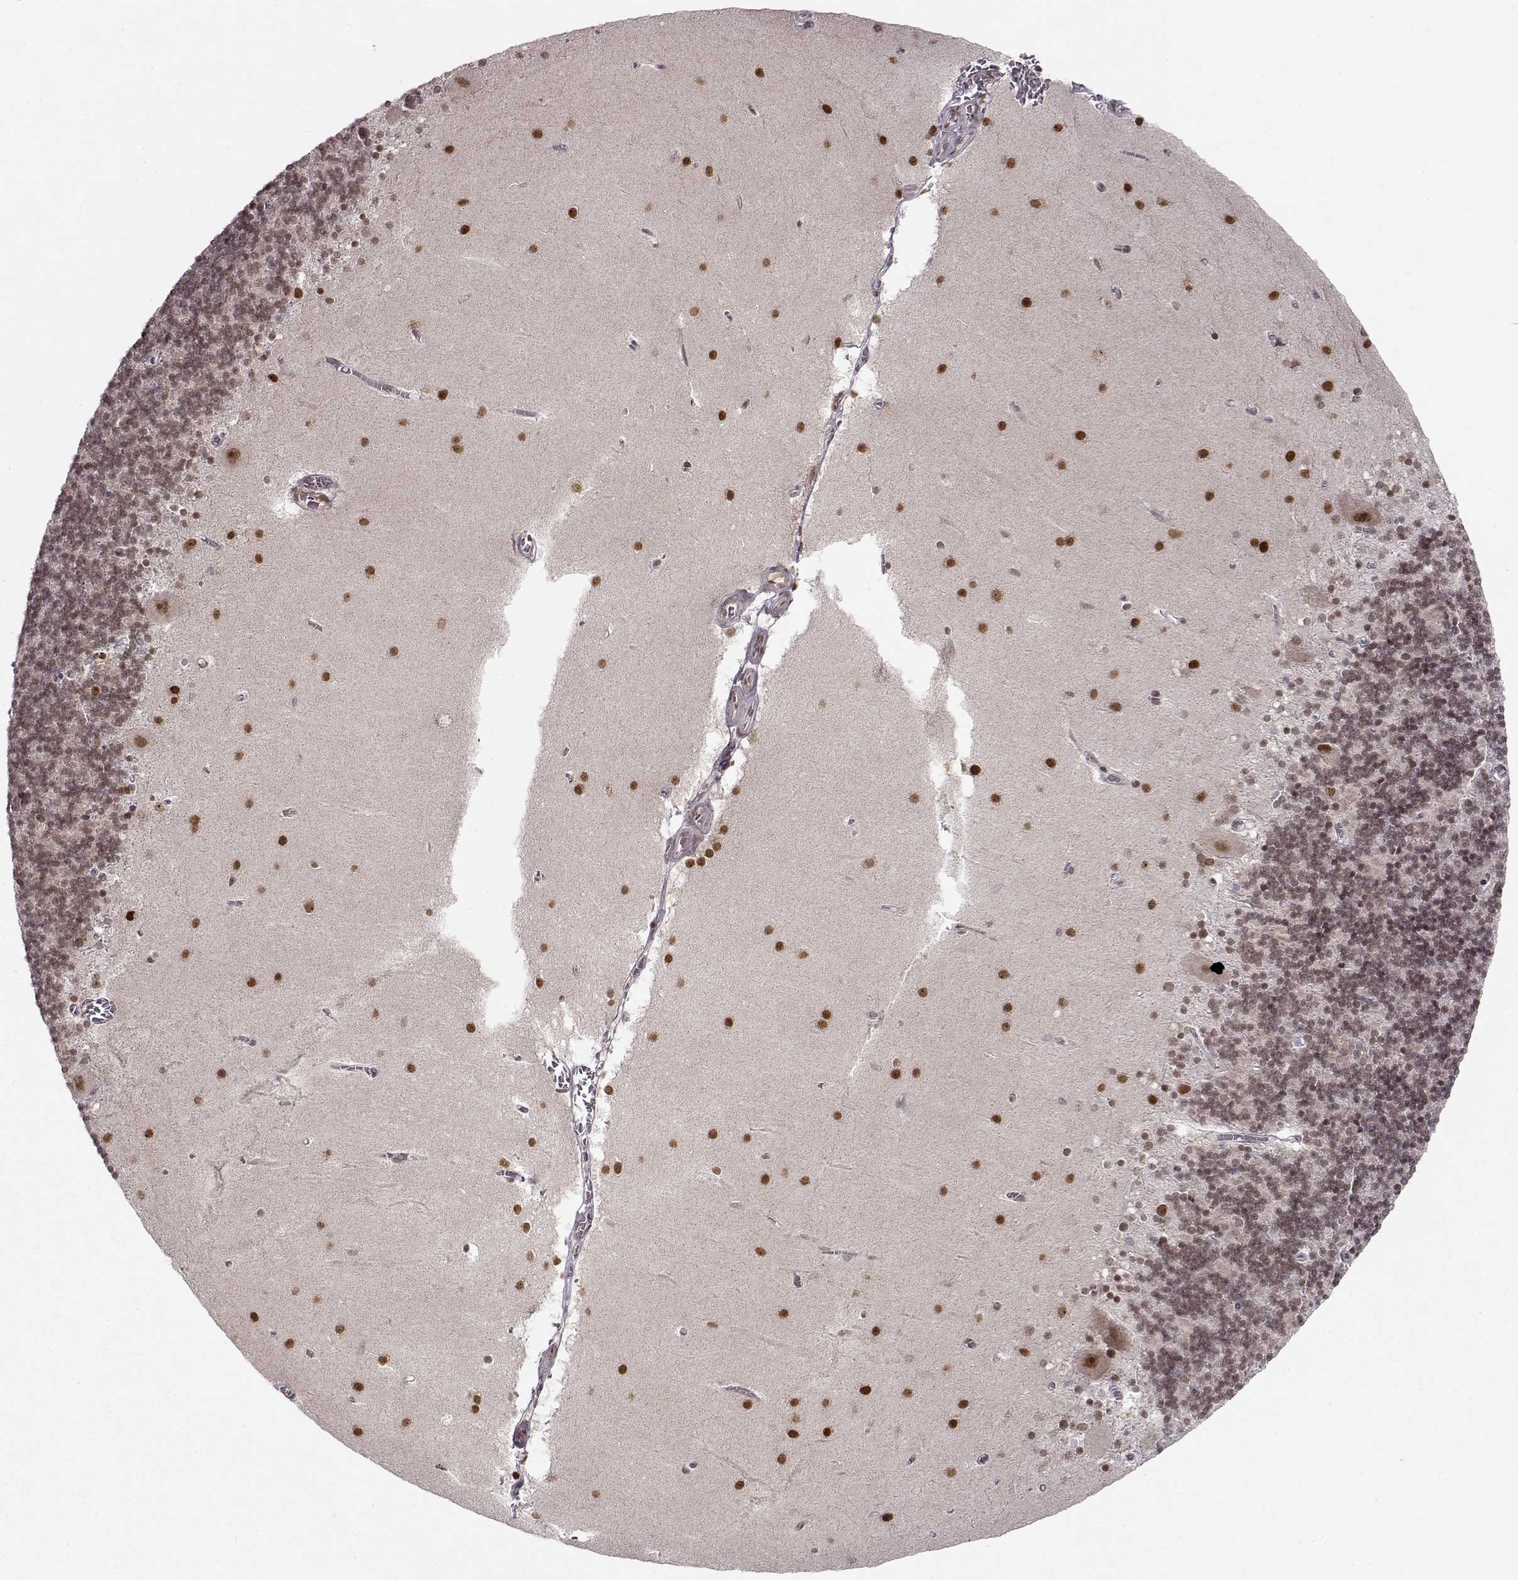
{"staining": {"intensity": "weak", "quantity": "<25%", "location": "nuclear"}, "tissue": "cerebellum", "cell_type": "Cells in granular layer", "image_type": "normal", "snomed": [{"axis": "morphology", "description": "Normal tissue, NOS"}, {"axis": "topography", "description": "Cerebellum"}], "caption": "Cerebellum stained for a protein using immunohistochemistry (IHC) shows no positivity cells in granular layer.", "gene": "RAI1", "patient": {"sex": "male", "age": 70}}